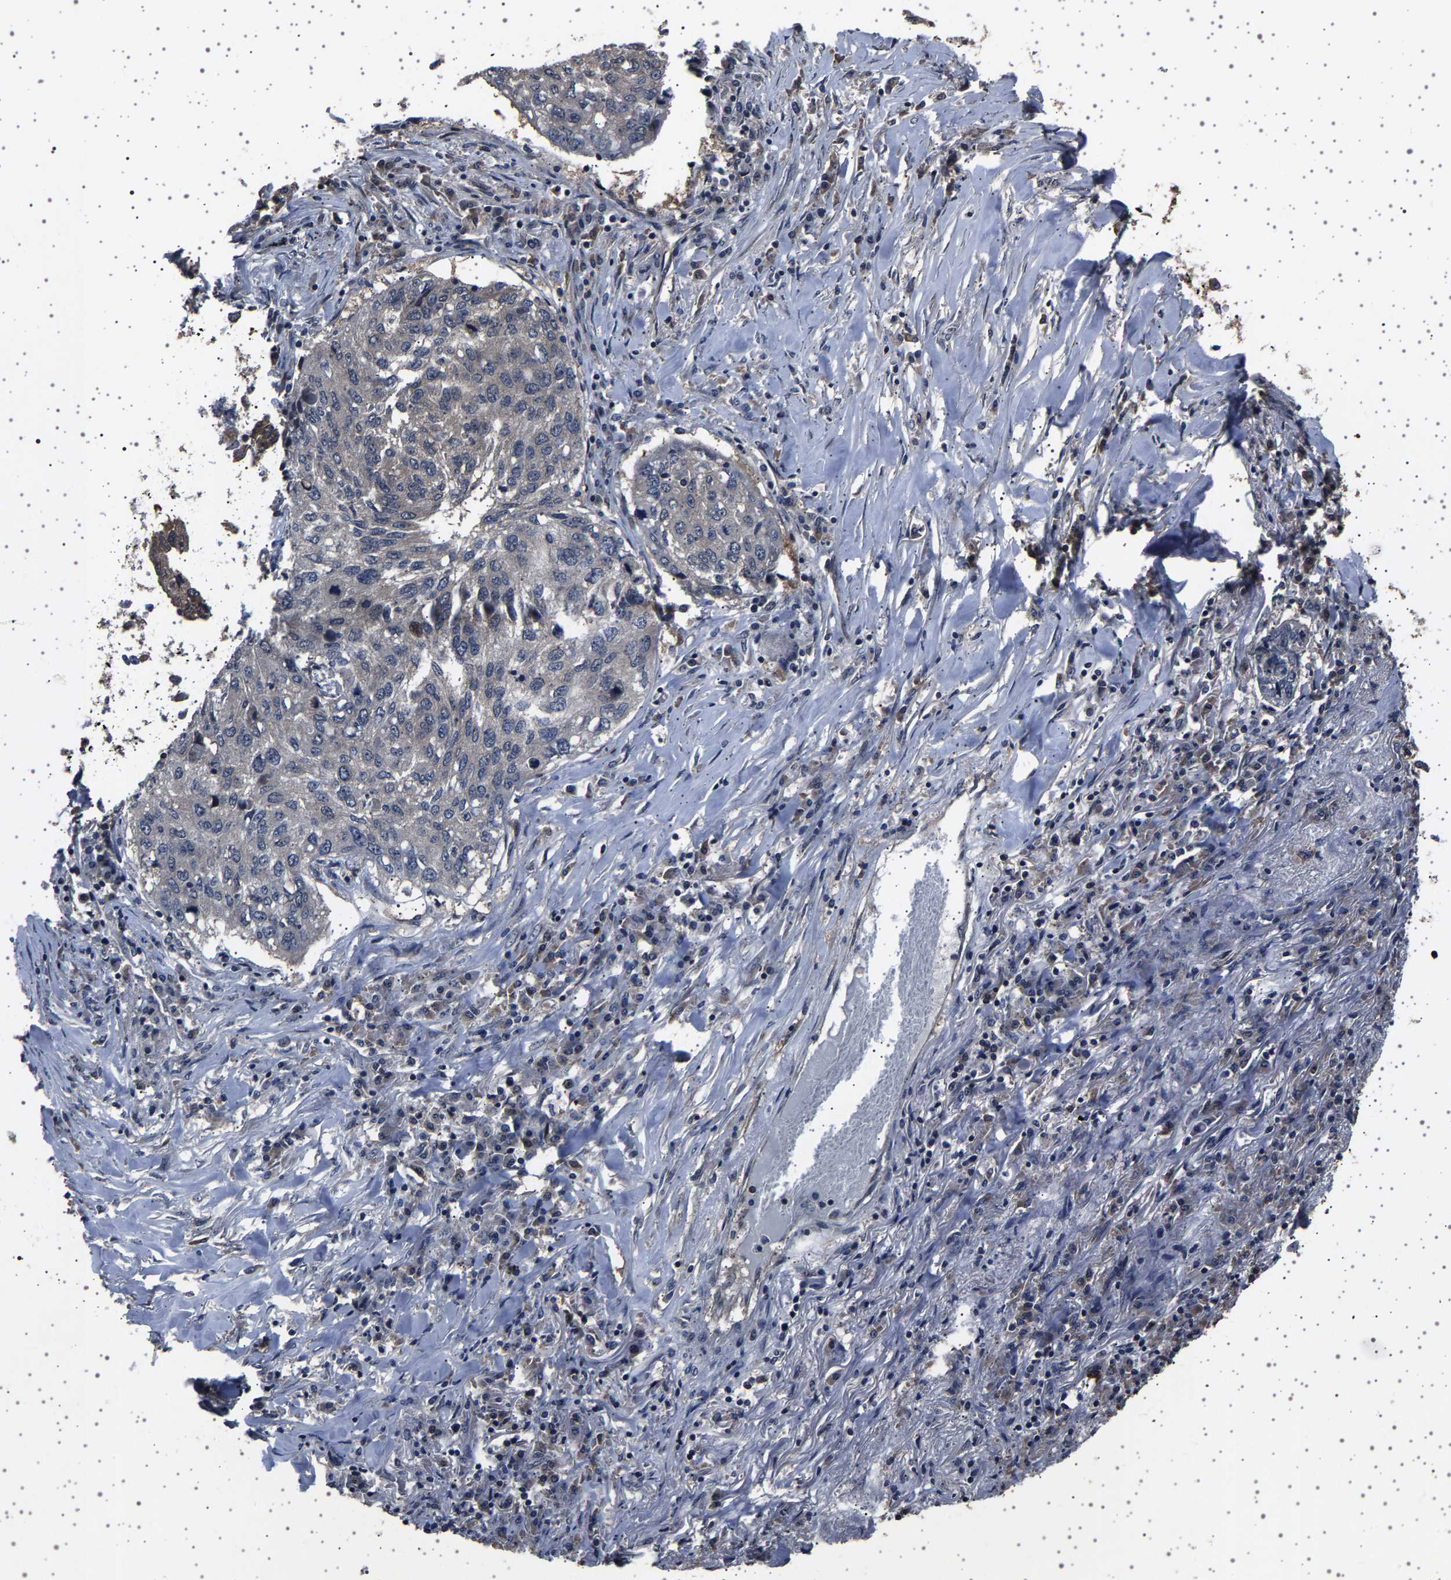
{"staining": {"intensity": "negative", "quantity": "none", "location": "none"}, "tissue": "lung cancer", "cell_type": "Tumor cells", "image_type": "cancer", "snomed": [{"axis": "morphology", "description": "Squamous cell carcinoma, NOS"}, {"axis": "topography", "description": "Lung"}], "caption": "A photomicrograph of human squamous cell carcinoma (lung) is negative for staining in tumor cells.", "gene": "NCKAP1", "patient": {"sex": "female", "age": 63}}